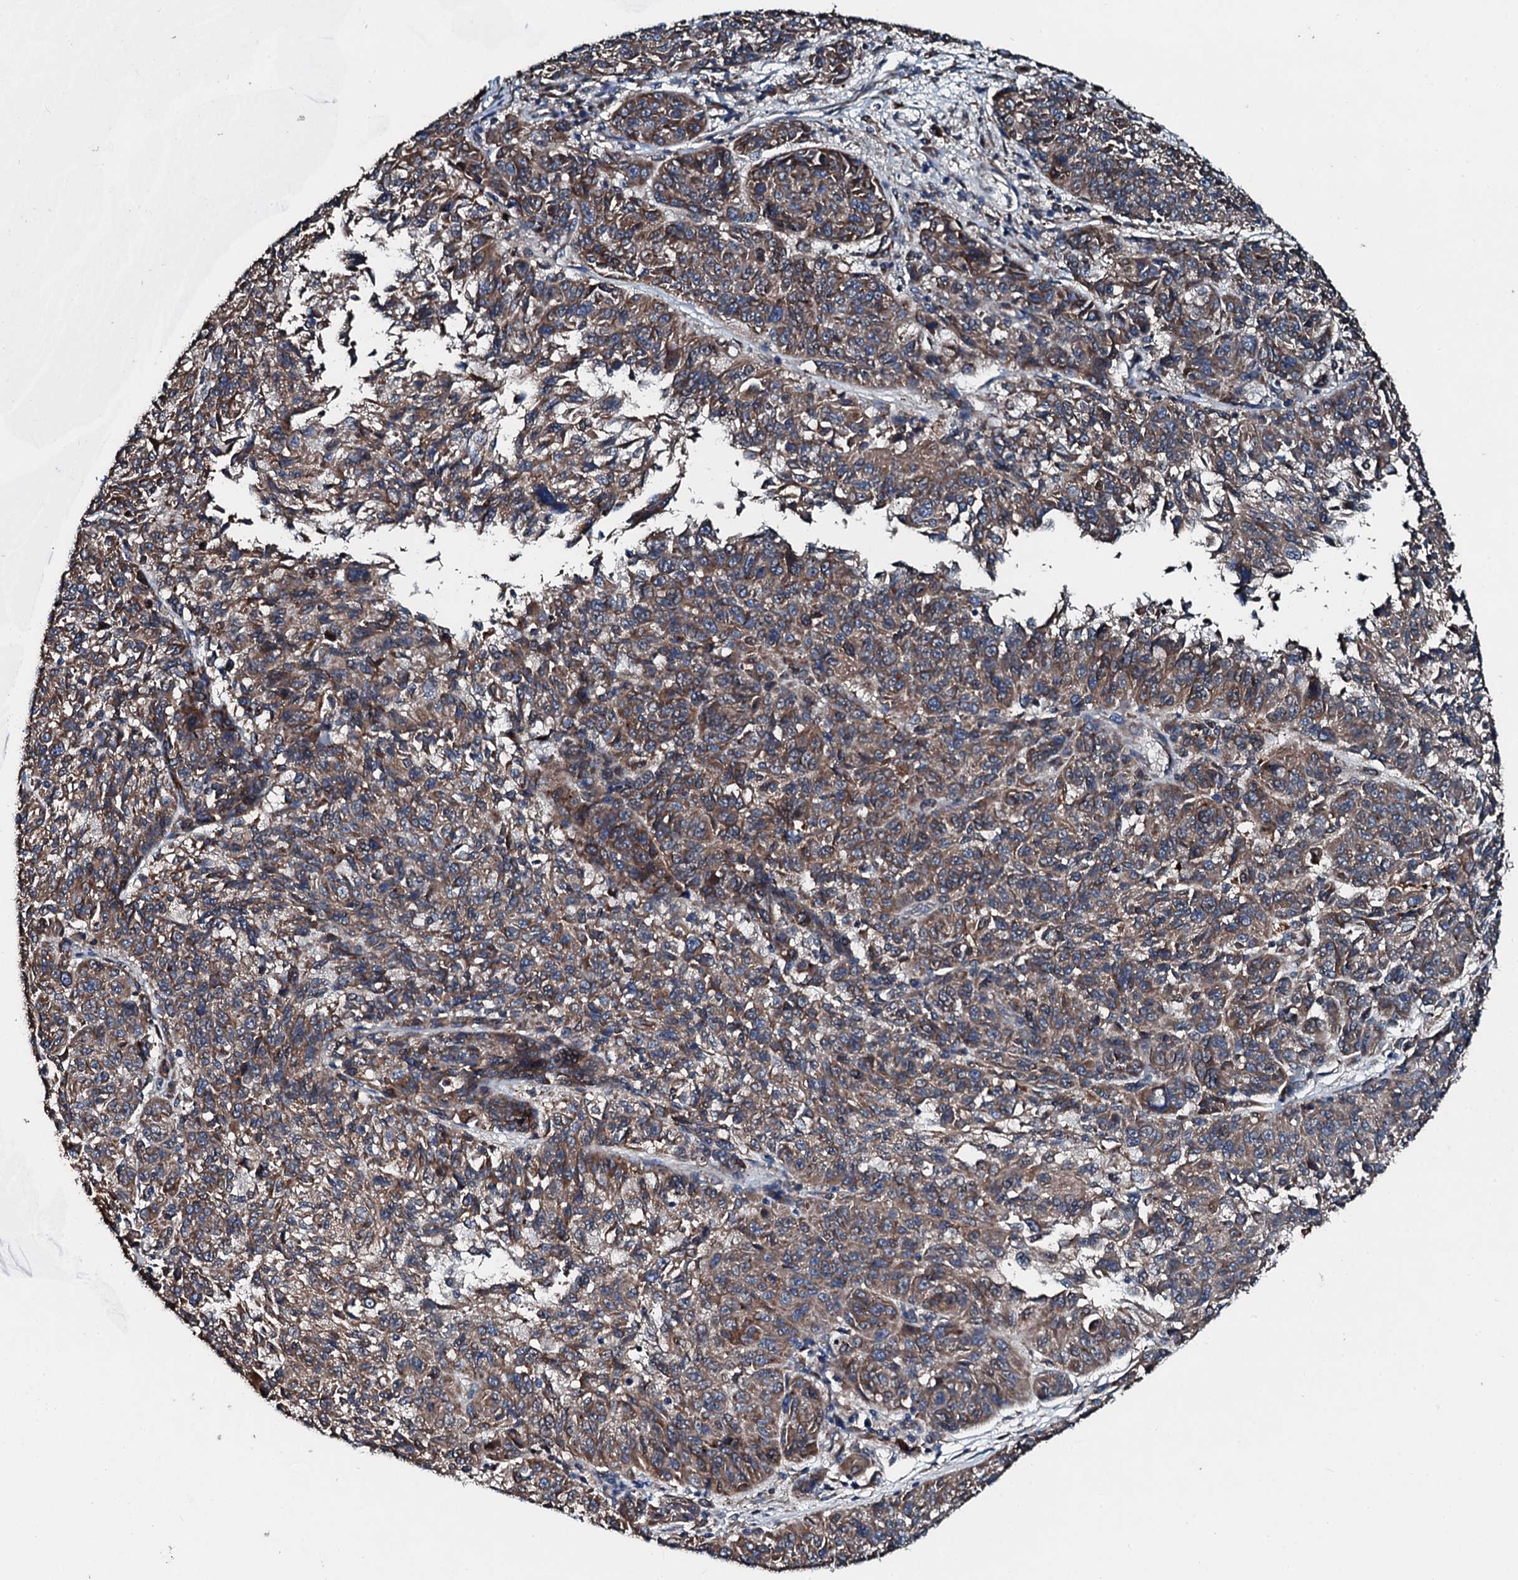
{"staining": {"intensity": "moderate", "quantity": ">75%", "location": "cytoplasmic/membranous"}, "tissue": "melanoma", "cell_type": "Tumor cells", "image_type": "cancer", "snomed": [{"axis": "morphology", "description": "Malignant melanoma, NOS"}, {"axis": "topography", "description": "Skin"}], "caption": "Immunohistochemical staining of melanoma shows medium levels of moderate cytoplasmic/membranous positivity in about >75% of tumor cells. (DAB = brown stain, brightfield microscopy at high magnification).", "gene": "ACSS3", "patient": {"sex": "male", "age": 53}}